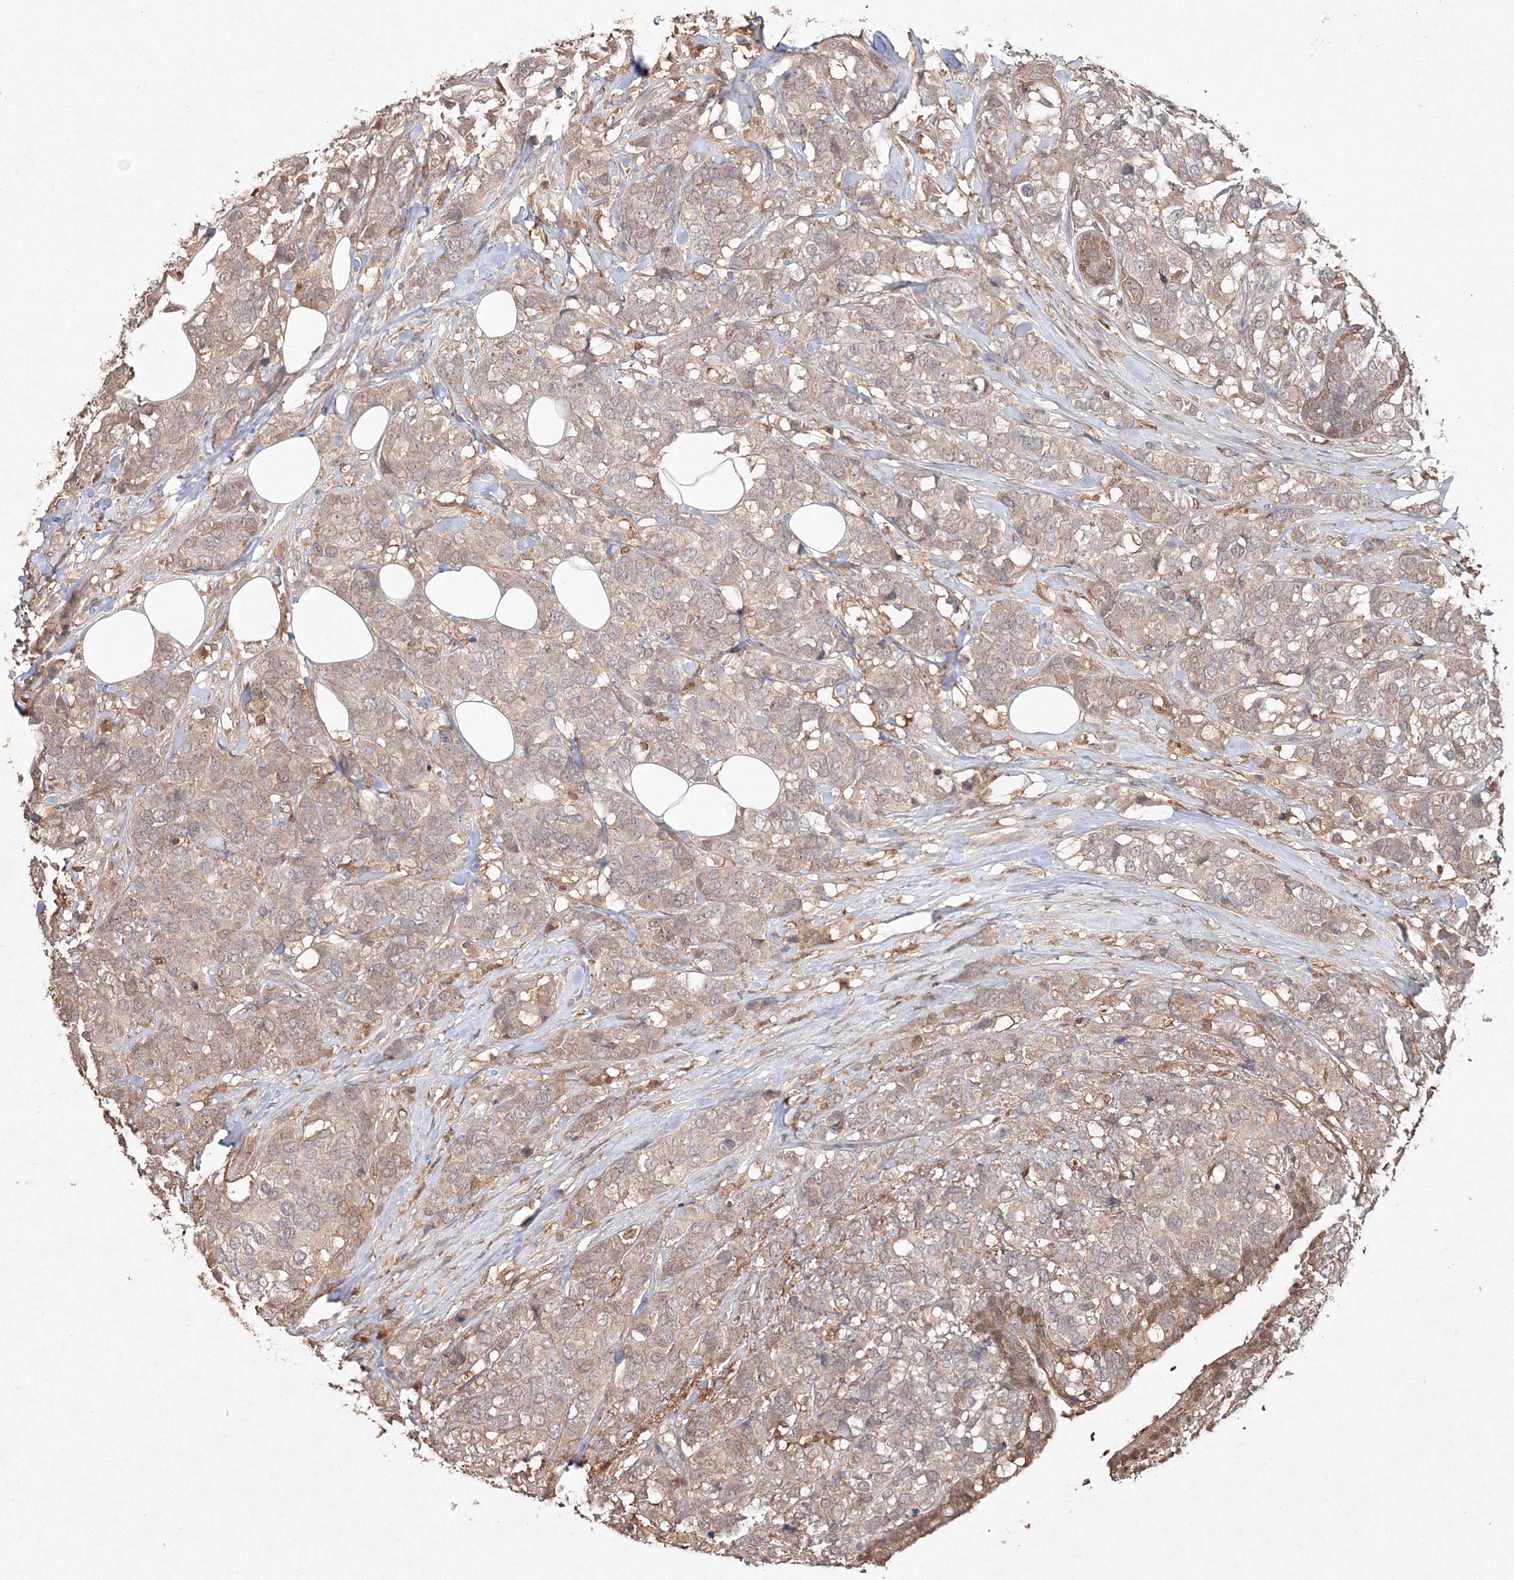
{"staining": {"intensity": "weak", "quantity": ">75%", "location": "cytoplasmic/membranous"}, "tissue": "breast cancer", "cell_type": "Tumor cells", "image_type": "cancer", "snomed": [{"axis": "morphology", "description": "Lobular carcinoma"}, {"axis": "topography", "description": "Breast"}], "caption": "Breast cancer tissue demonstrates weak cytoplasmic/membranous staining in approximately >75% of tumor cells, visualized by immunohistochemistry.", "gene": "S100A11", "patient": {"sex": "female", "age": 59}}